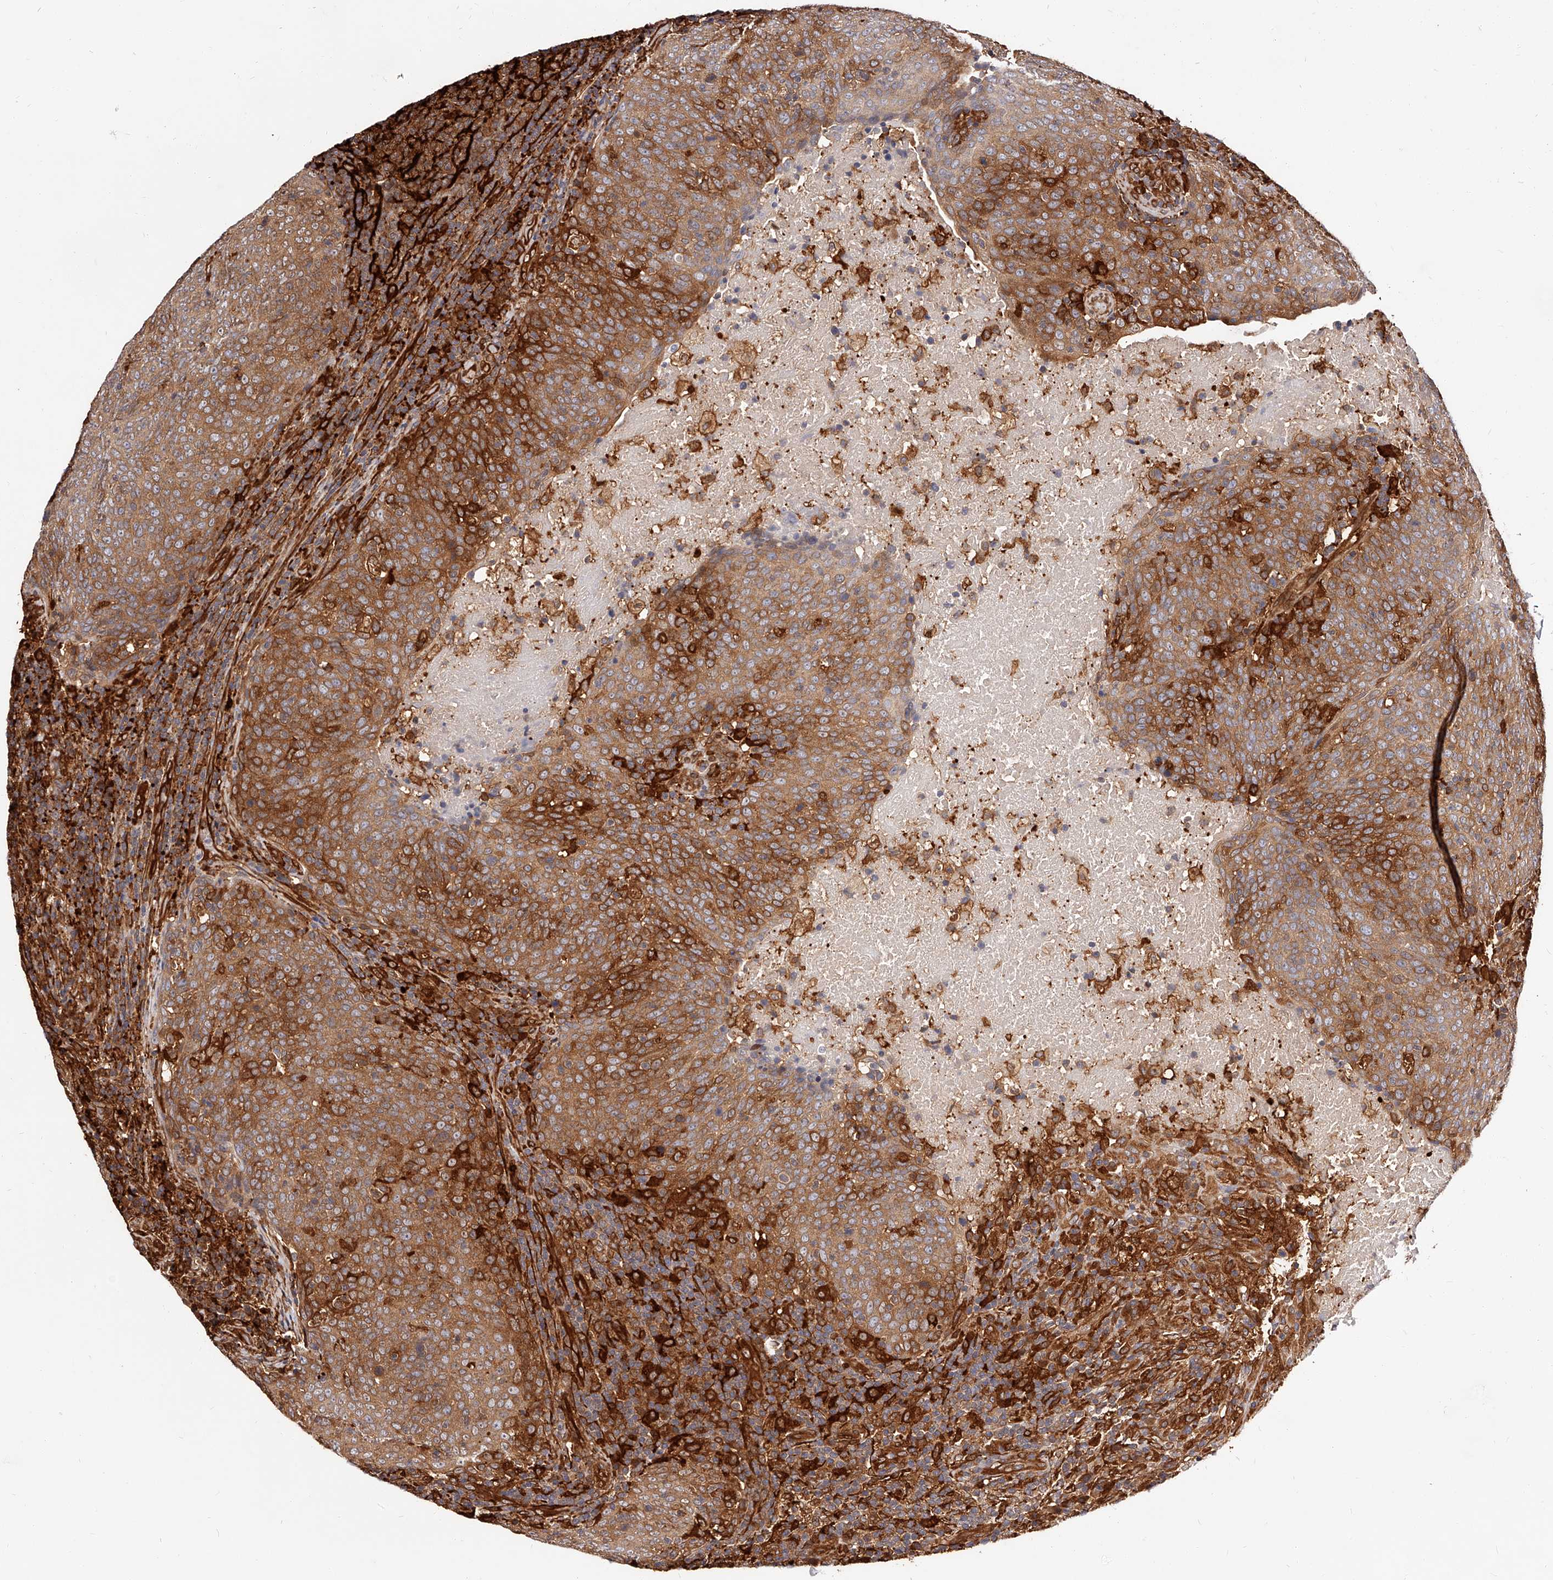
{"staining": {"intensity": "strong", "quantity": ">75%", "location": "cytoplasmic/membranous"}, "tissue": "head and neck cancer", "cell_type": "Tumor cells", "image_type": "cancer", "snomed": [{"axis": "morphology", "description": "Squamous cell carcinoma, NOS"}, {"axis": "morphology", "description": "Squamous cell carcinoma, metastatic, NOS"}, {"axis": "topography", "description": "Lymph node"}, {"axis": "topography", "description": "Head-Neck"}], "caption": "Strong cytoplasmic/membranous protein staining is seen in about >75% of tumor cells in metastatic squamous cell carcinoma (head and neck).", "gene": "LAP3", "patient": {"sex": "male", "age": 62}}